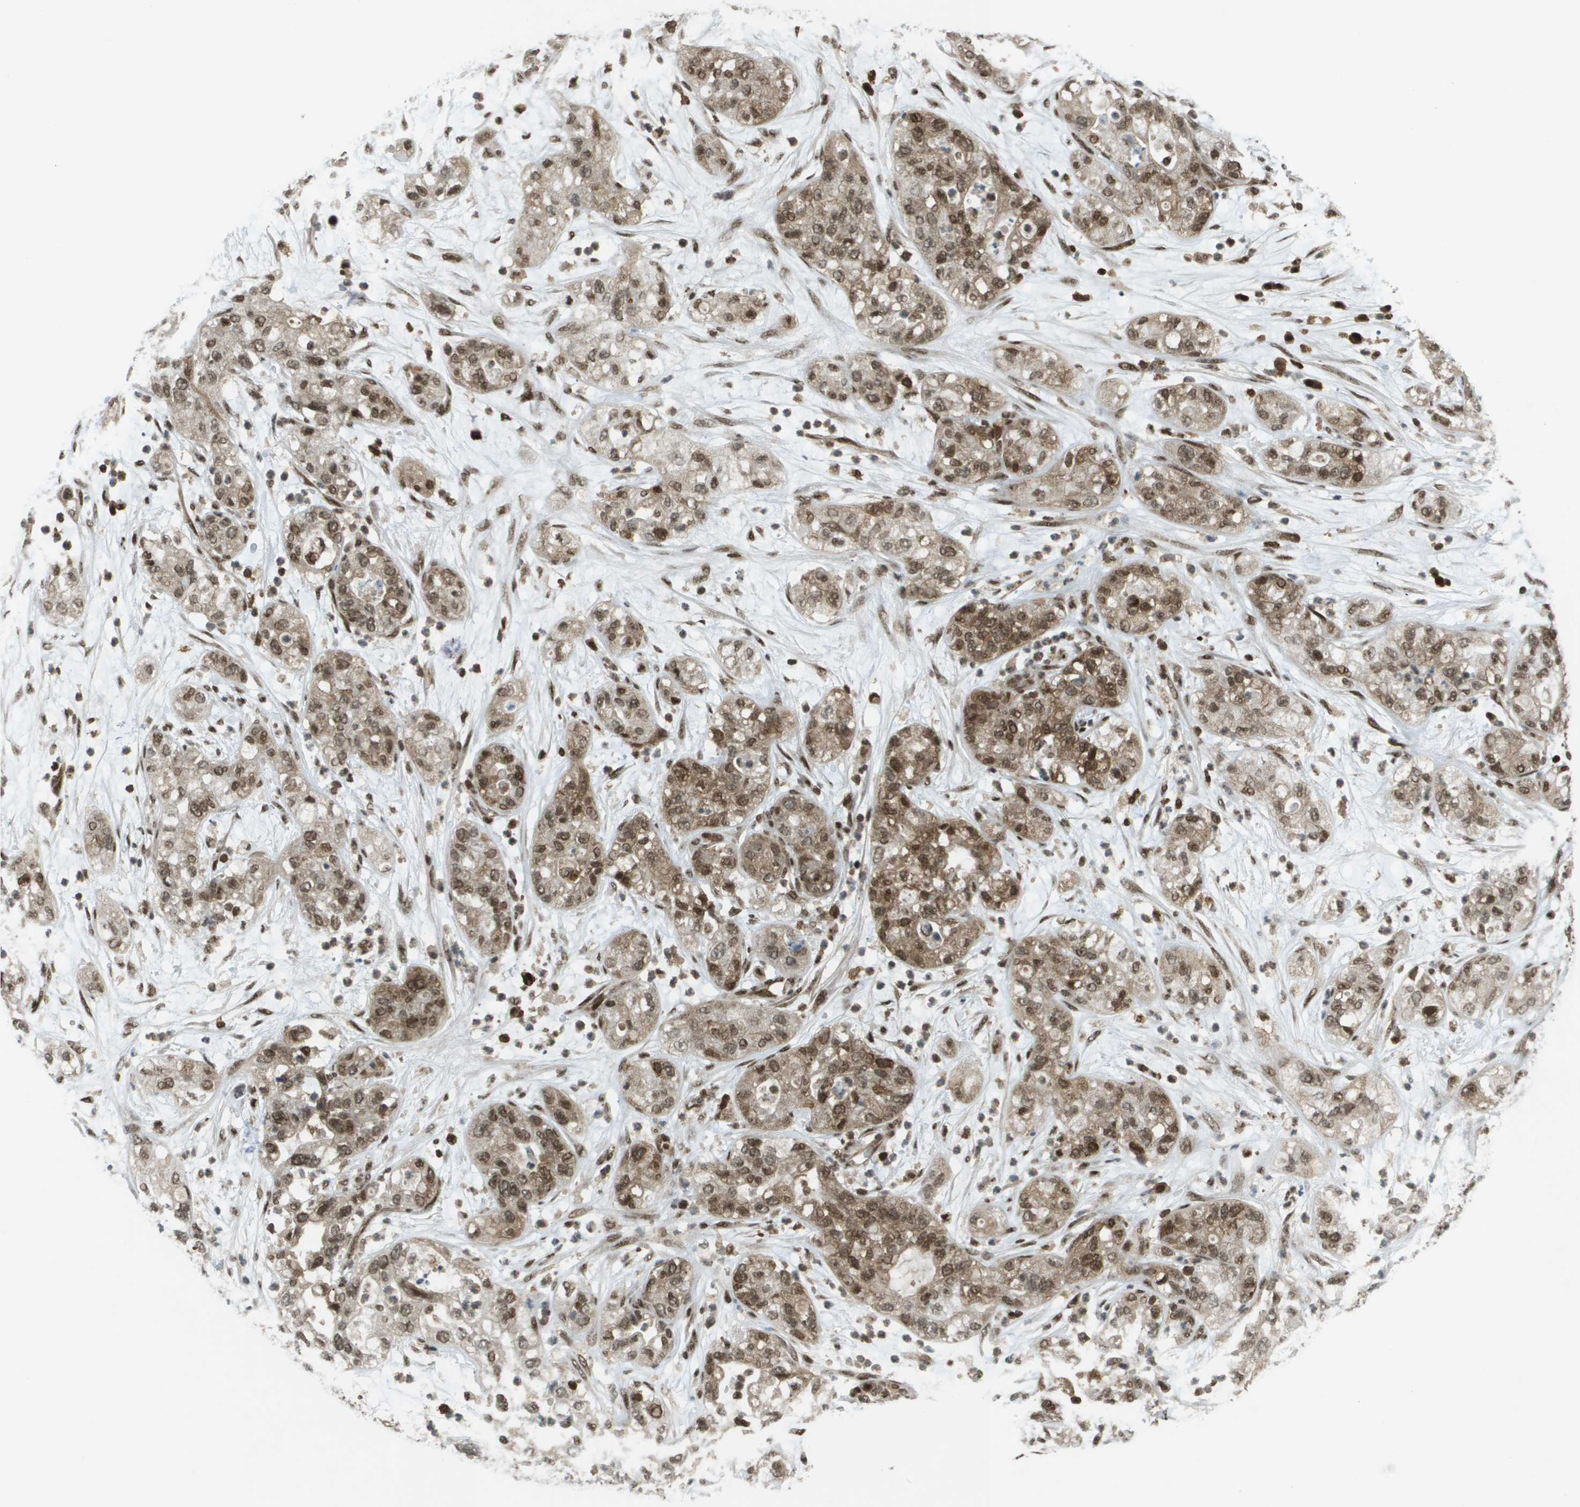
{"staining": {"intensity": "moderate", "quantity": ">75%", "location": "cytoplasmic/membranous,nuclear"}, "tissue": "pancreatic cancer", "cell_type": "Tumor cells", "image_type": "cancer", "snomed": [{"axis": "morphology", "description": "Adenocarcinoma, NOS"}, {"axis": "topography", "description": "Pancreas"}], "caption": "IHC image of neoplastic tissue: pancreatic adenocarcinoma stained using IHC reveals medium levels of moderate protein expression localized specifically in the cytoplasmic/membranous and nuclear of tumor cells, appearing as a cytoplasmic/membranous and nuclear brown color.", "gene": "IRF7", "patient": {"sex": "female", "age": 78}}